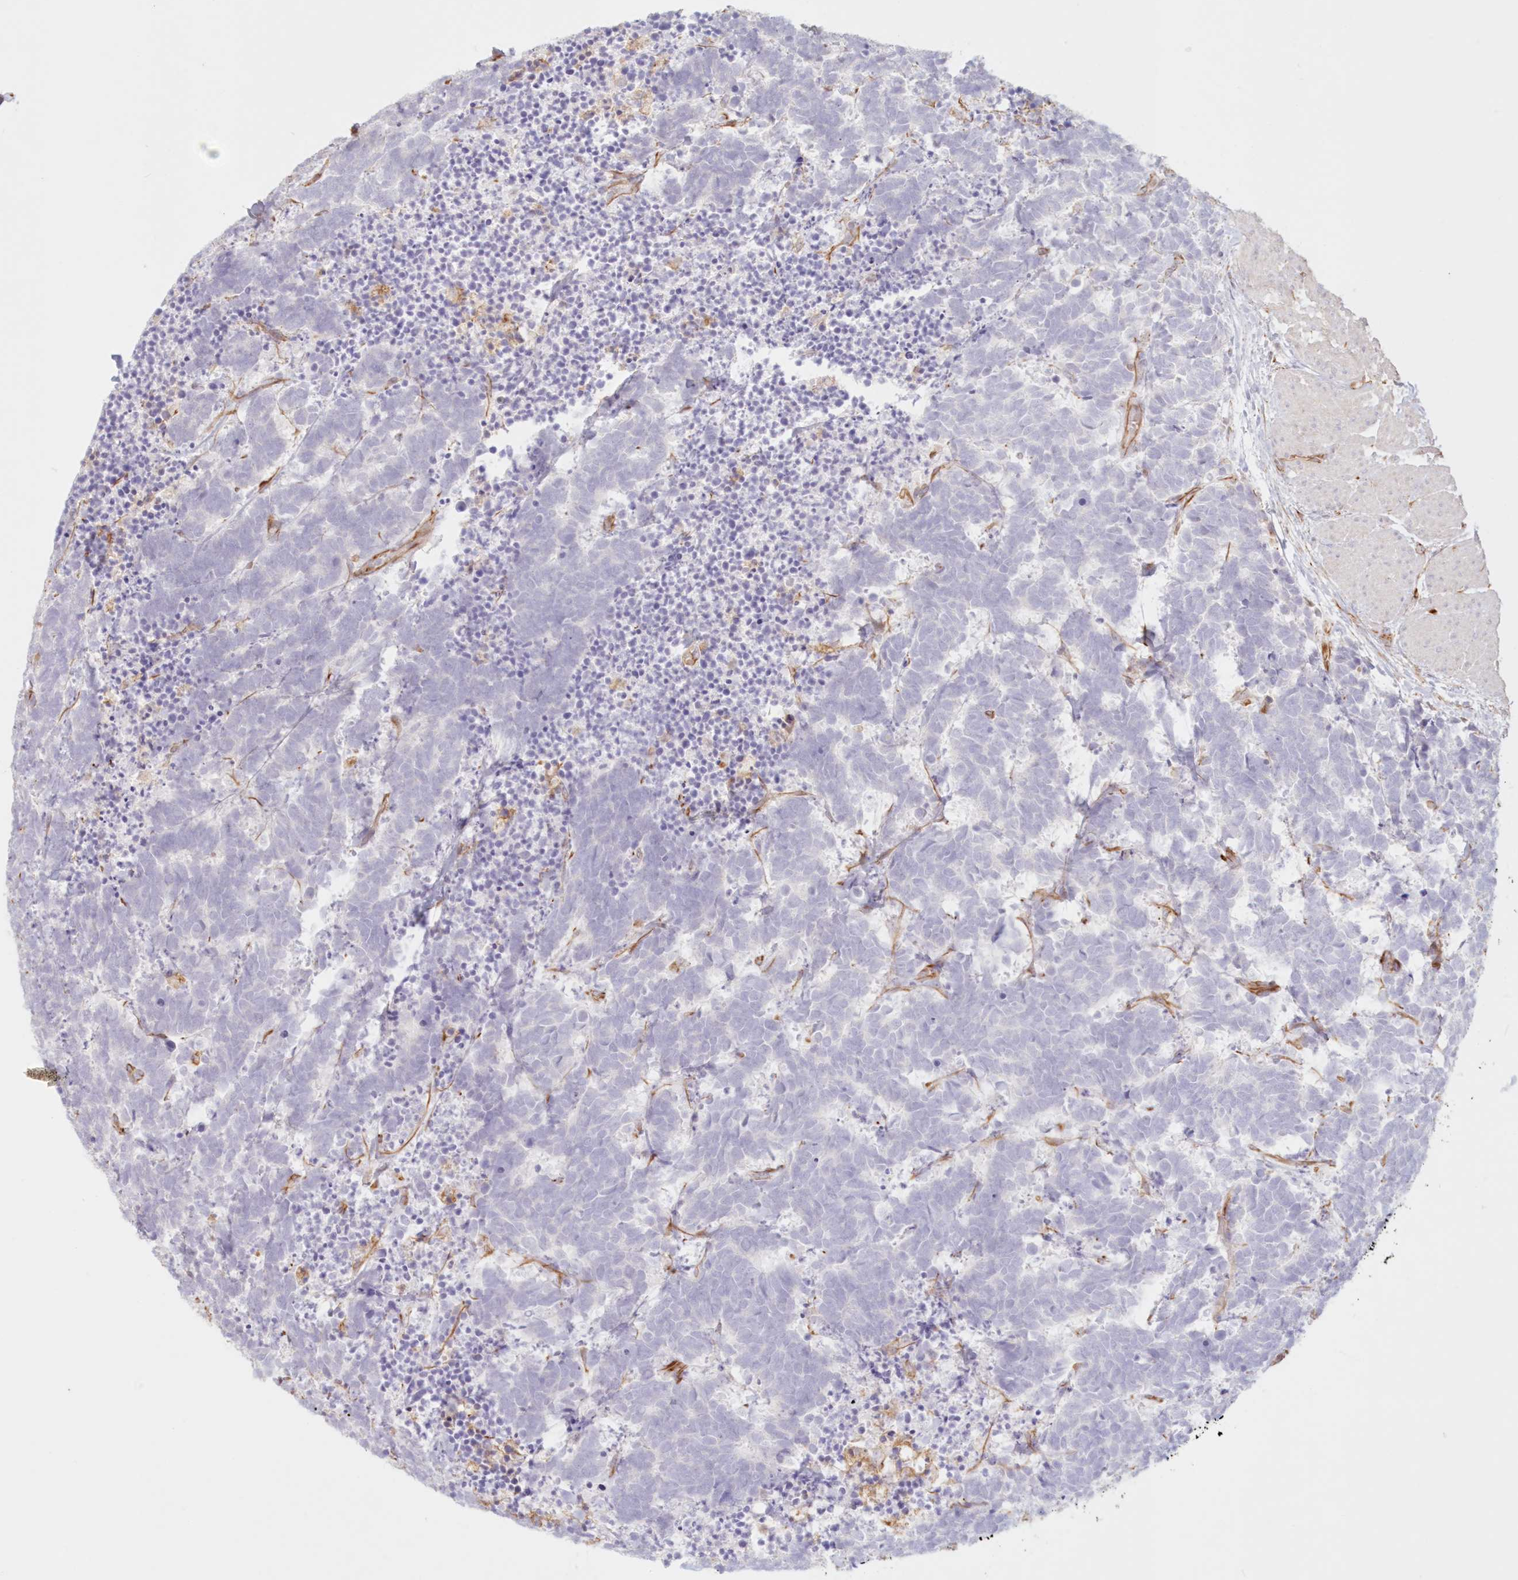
{"staining": {"intensity": "negative", "quantity": "none", "location": "none"}, "tissue": "carcinoid", "cell_type": "Tumor cells", "image_type": "cancer", "snomed": [{"axis": "morphology", "description": "Carcinoma, NOS"}, {"axis": "morphology", "description": "Carcinoid, malignant, NOS"}, {"axis": "topography", "description": "Urinary bladder"}], "caption": "Immunohistochemistry (IHC) histopathology image of neoplastic tissue: human malignant carcinoid stained with DAB shows no significant protein staining in tumor cells.", "gene": "DMRTB1", "patient": {"sex": "male", "age": 57}}